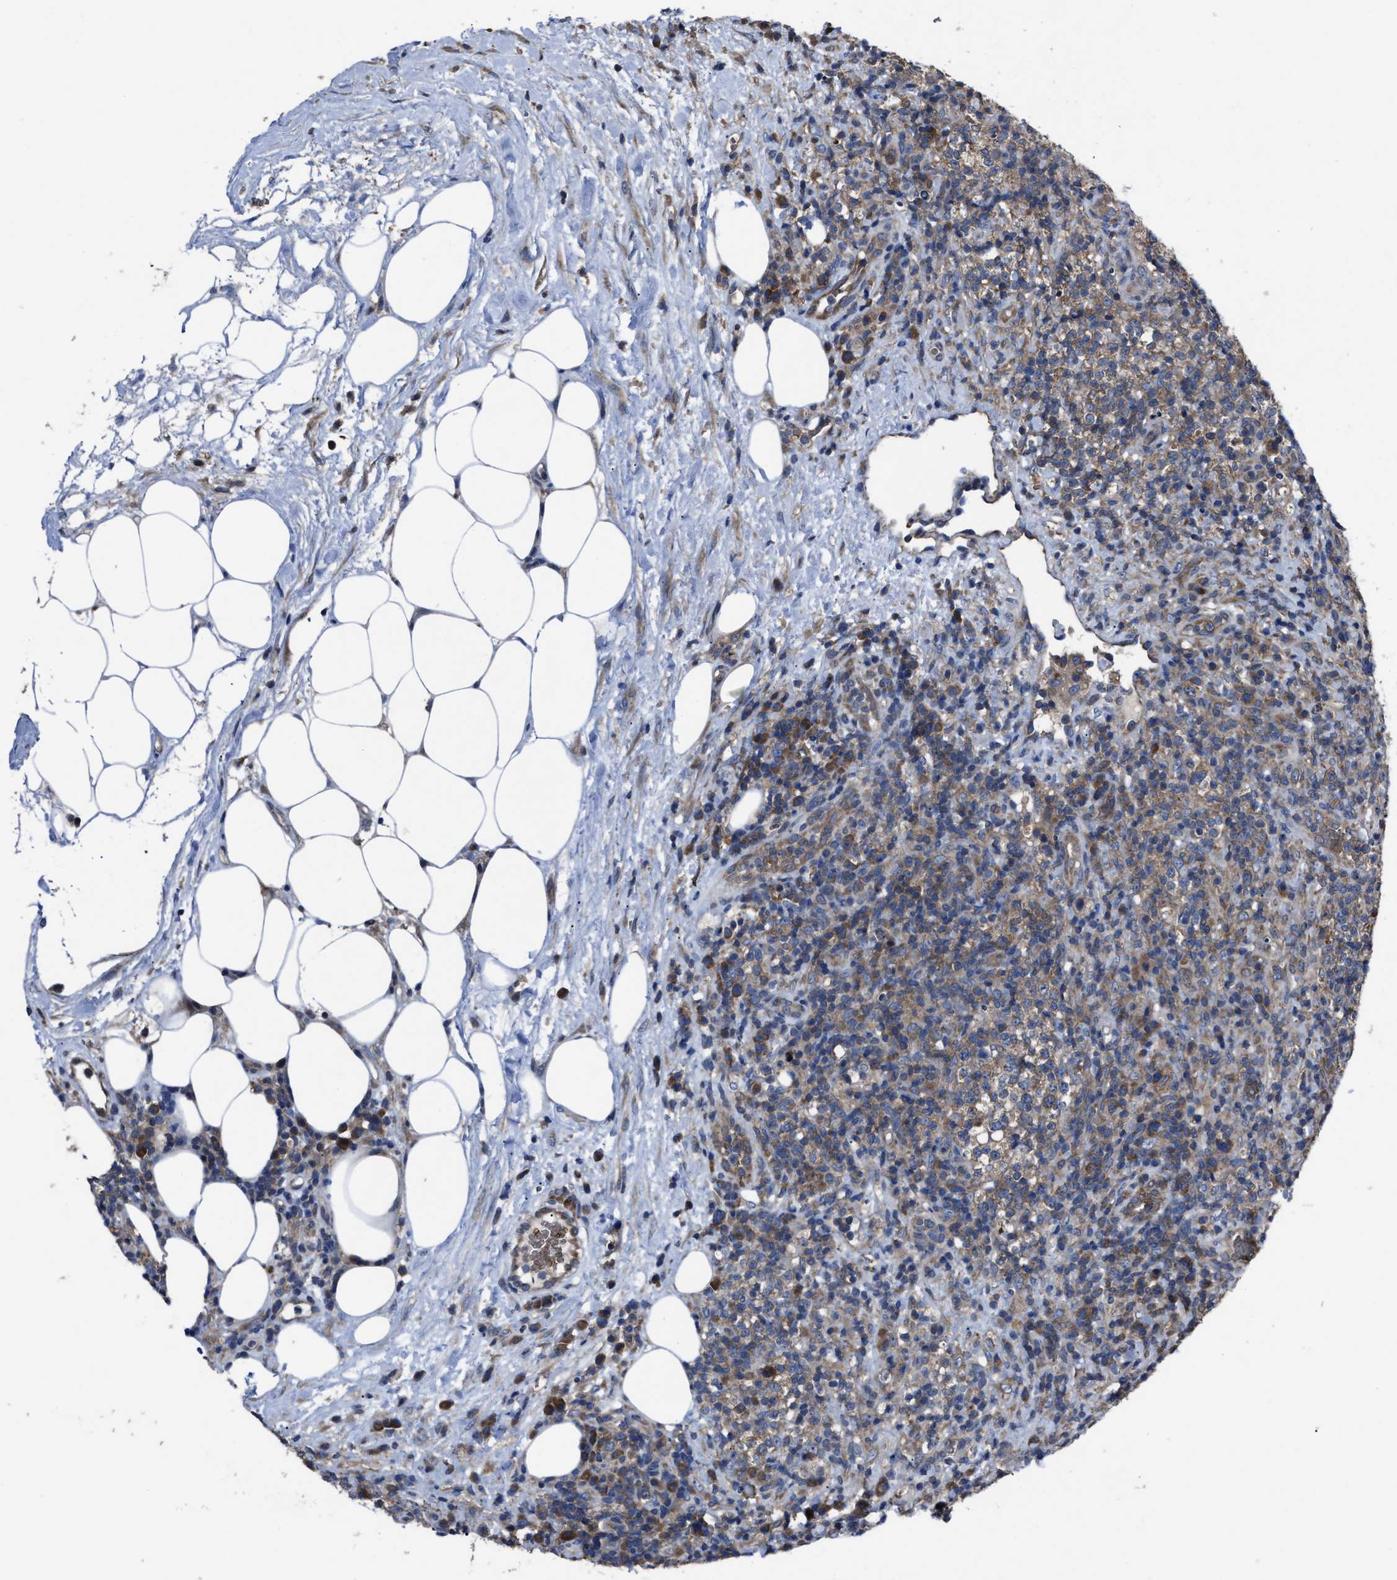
{"staining": {"intensity": "moderate", "quantity": "<25%", "location": "cytoplasmic/membranous"}, "tissue": "lymphoma", "cell_type": "Tumor cells", "image_type": "cancer", "snomed": [{"axis": "morphology", "description": "Malignant lymphoma, non-Hodgkin's type, High grade"}, {"axis": "topography", "description": "Lymph node"}], "caption": "This is a micrograph of immunohistochemistry staining of high-grade malignant lymphoma, non-Hodgkin's type, which shows moderate staining in the cytoplasmic/membranous of tumor cells.", "gene": "UPF1", "patient": {"sex": "female", "age": 76}}